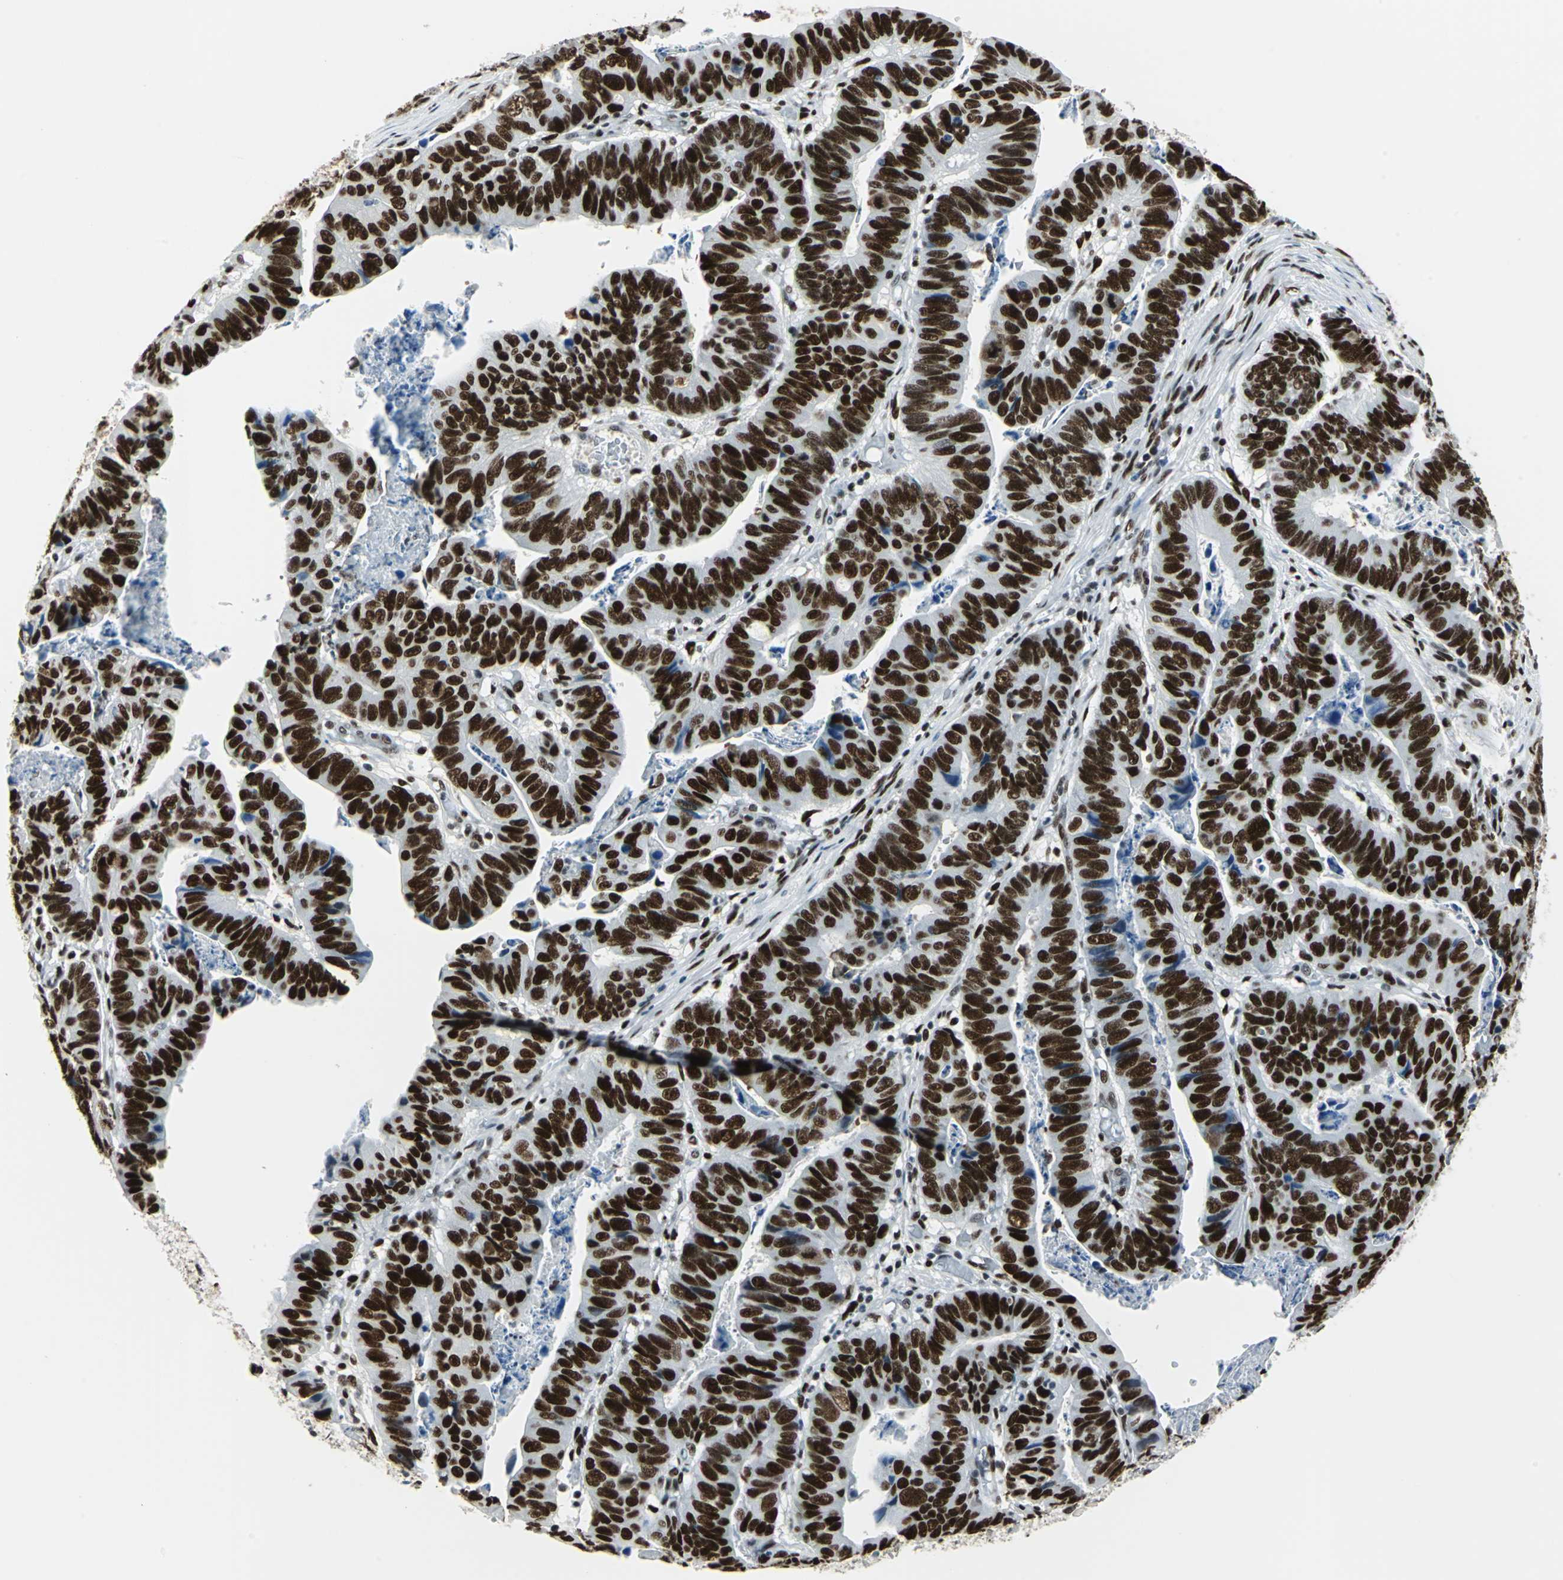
{"staining": {"intensity": "strong", "quantity": ">75%", "location": "nuclear"}, "tissue": "stomach cancer", "cell_type": "Tumor cells", "image_type": "cancer", "snomed": [{"axis": "morphology", "description": "Adenocarcinoma, NOS"}, {"axis": "topography", "description": "Stomach, lower"}], "caption": "A high amount of strong nuclear staining is seen in about >75% of tumor cells in stomach cancer (adenocarcinoma) tissue.", "gene": "HDAC2", "patient": {"sex": "male", "age": 77}}